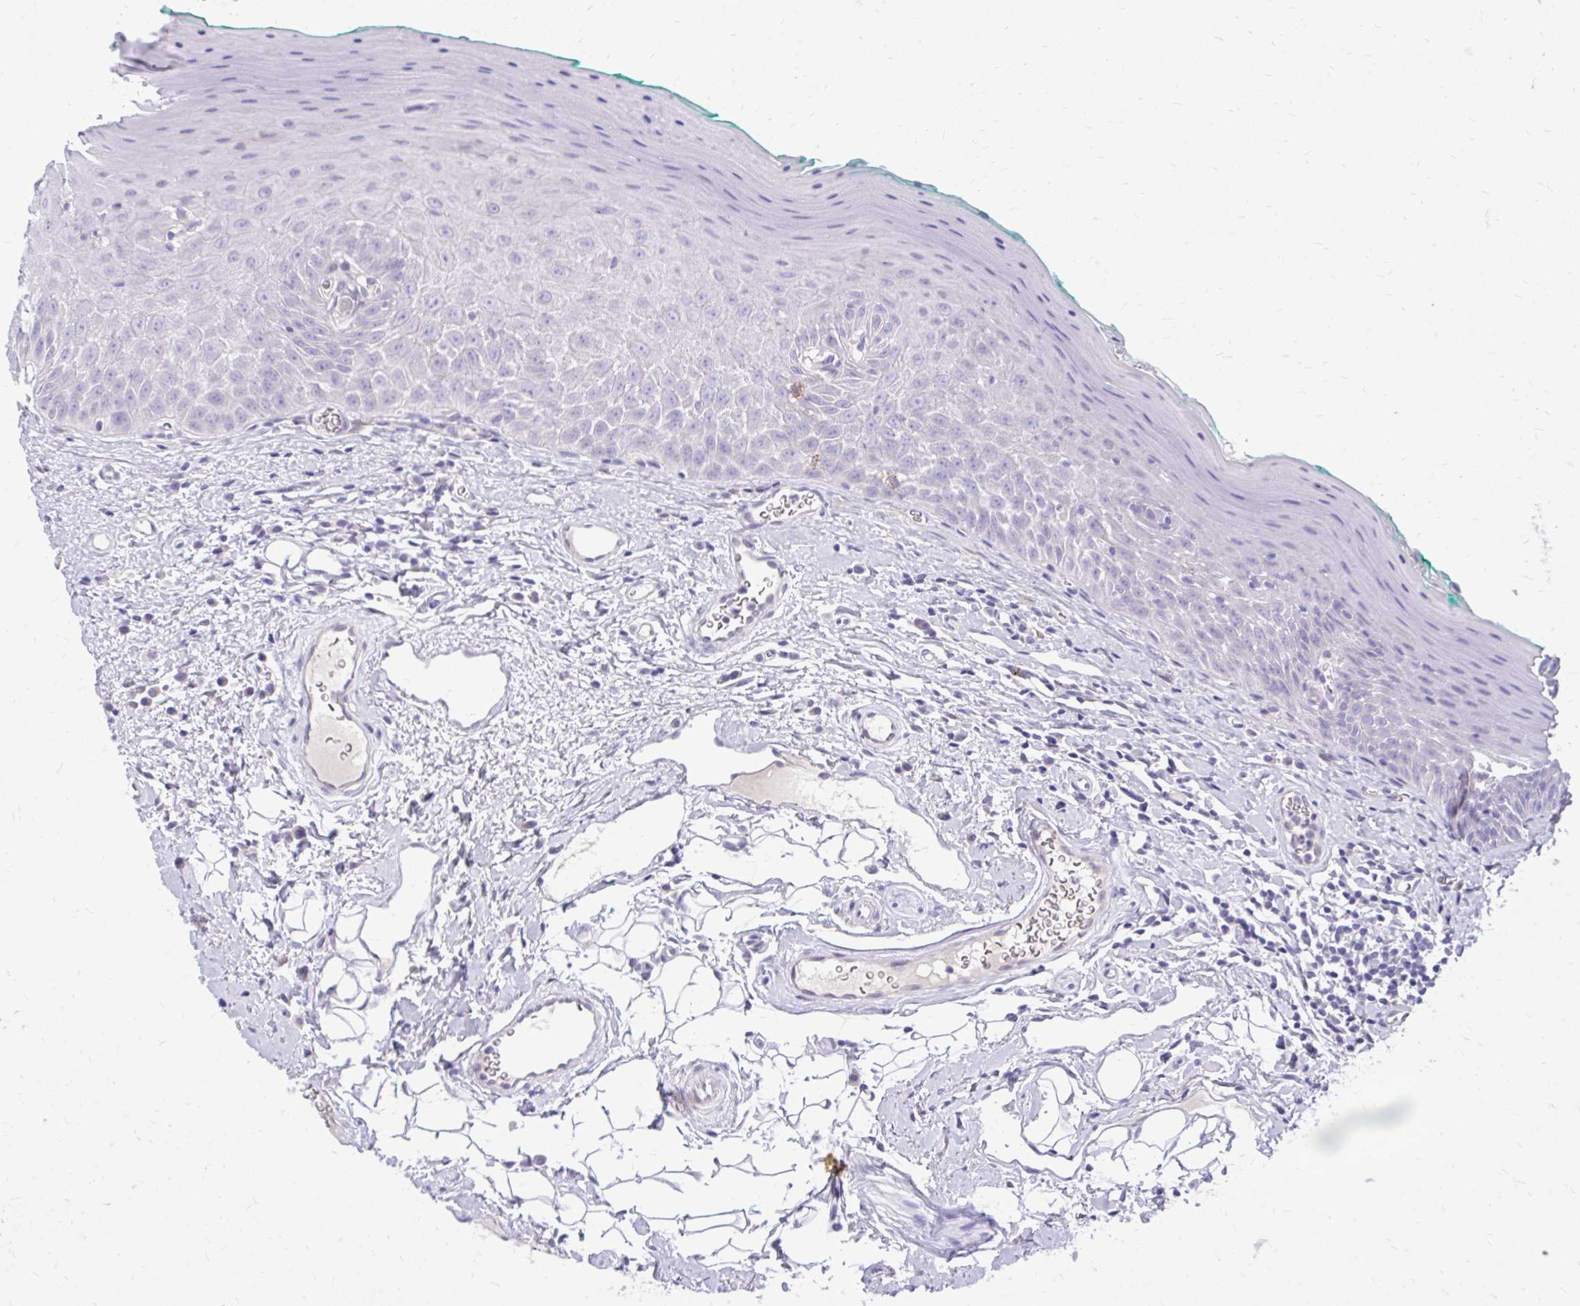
{"staining": {"intensity": "negative", "quantity": "none", "location": "none"}, "tissue": "oral mucosa", "cell_type": "Squamous epithelial cells", "image_type": "normal", "snomed": [{"axis": "morphology", "description": "Normal tissue, NOS"}, {"axis": "topography", "description": "Oral tissue"}, {"axis": "topography", "description": "Tounge, NOS"}], "caption": "The immunohistochemistry image has no significant expression in squamous epithelial cells of oral mucosa.", "gene": "NNMT", "patient": {"sex": "male", "age": 83}}